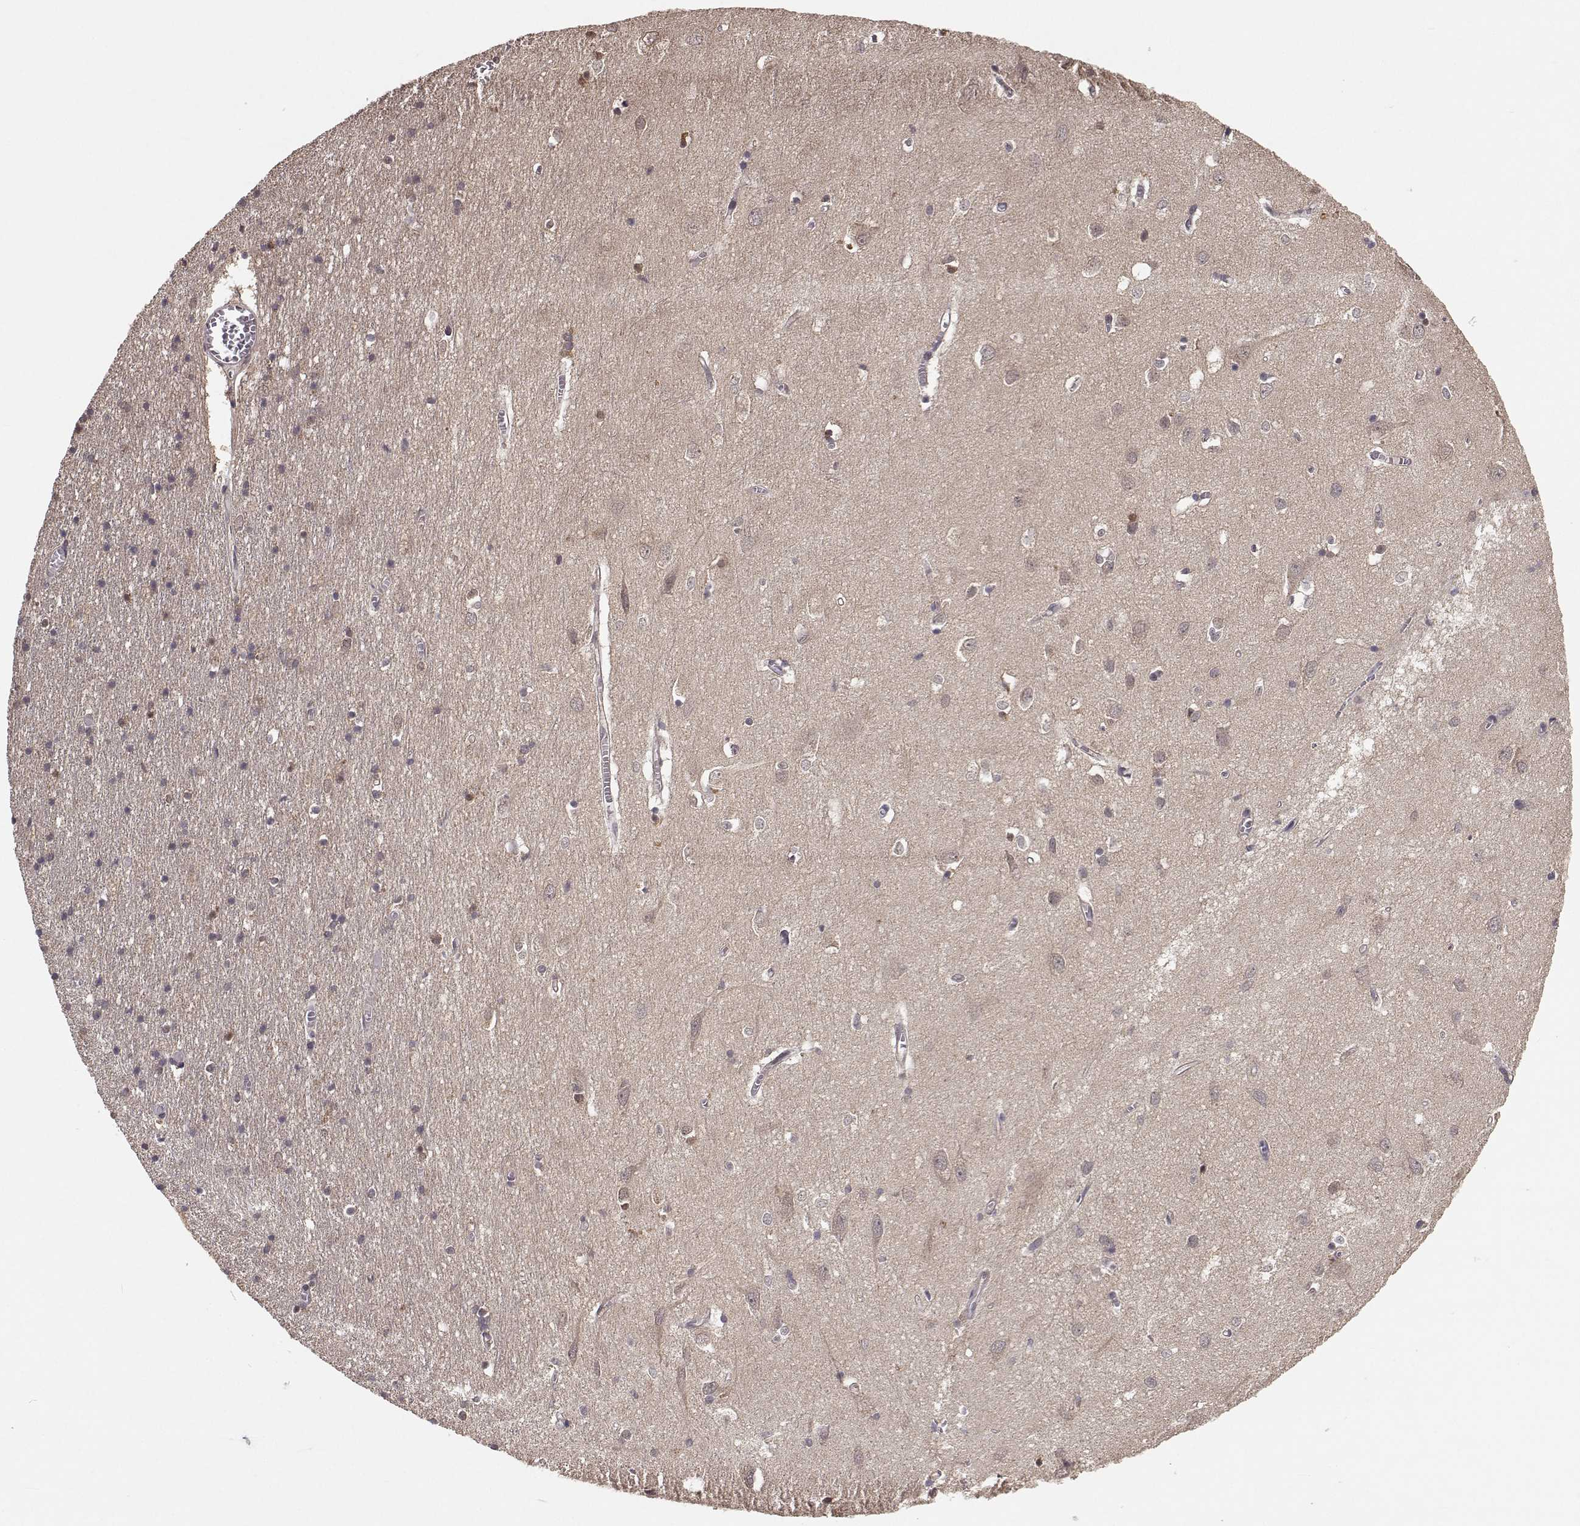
{"staining": {"intensity": "negative", "quantity": "none", "location": "none"}, "tissue": "cerebral cortex", "cell_type": "Endothelial cells", "image_type": "normal", "snomed": [{"axis": "morphology", "description": "Normal tissue, NOS"}, {"axis": "topography", "description": "Cerebral cortex"}], "caption": "This is an immunohistochemistry photomicrograph of unremarkable cerebral cortex. There is no positivity in endothelial cells.", "gene": "PLEKHG3", "patient": {"sex": "male", "age": 70}}